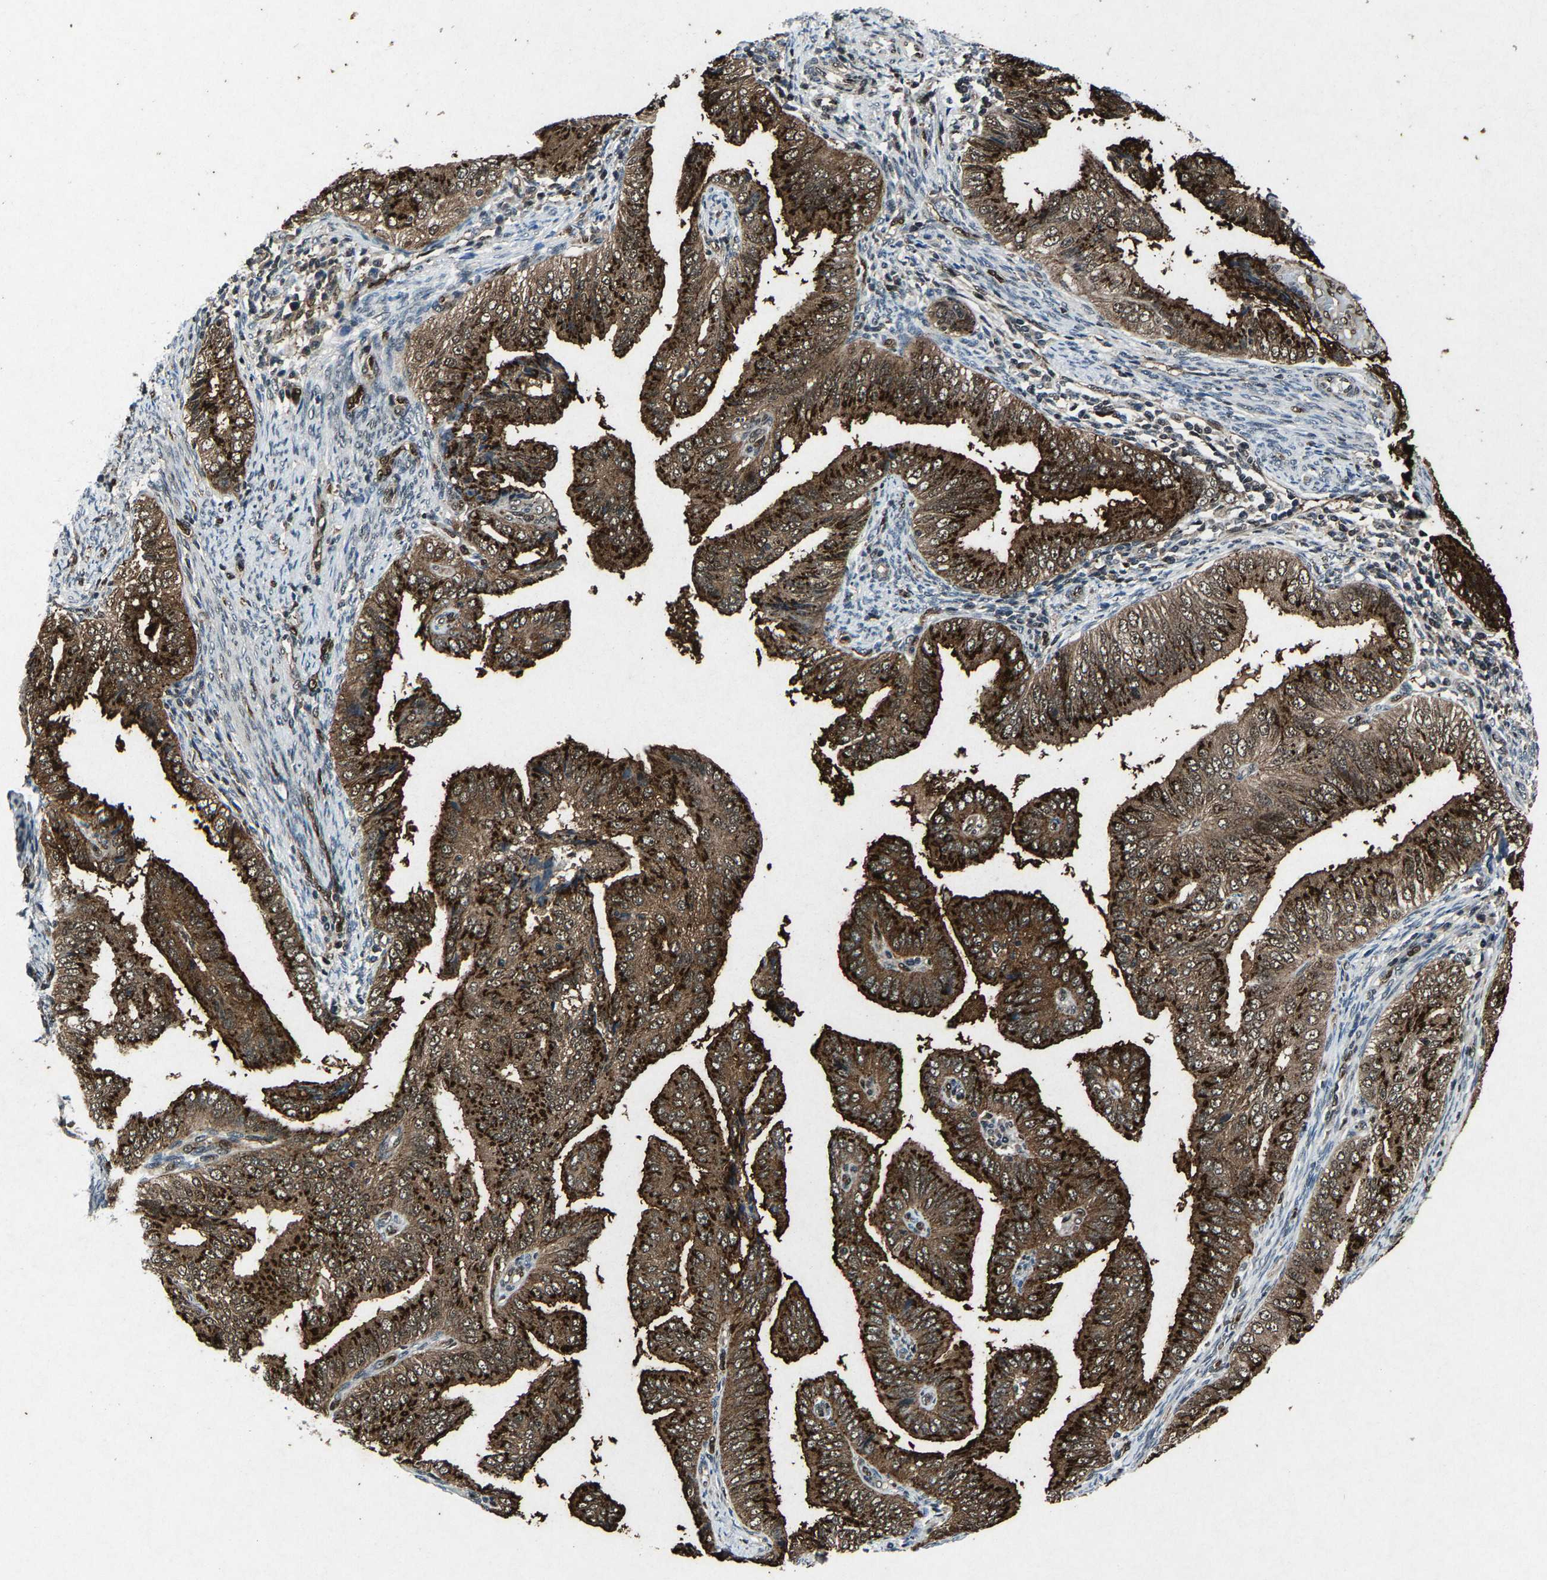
{"staining": {"intensity": "strong", "quantity": ">75%", "location": "cytoplasmic/membranous"}, "tissue": "endometrial cancer", "cell_type": "Tumor cells", "image_type": "cancer", "snomed": [{"axis": "morphology", "description": "Adenocarcinoma, NOS"}, {"axis": "topography", "description": "Endometrium"}], "caption": "The image shows staining of adenocarcinoma (endometrial), revealing strong cytoplasmic/membranous protein positivity (brown color) within tumor cells.", "gene": "ATXN3", "patient": {"sex": "female", "age": 58}}